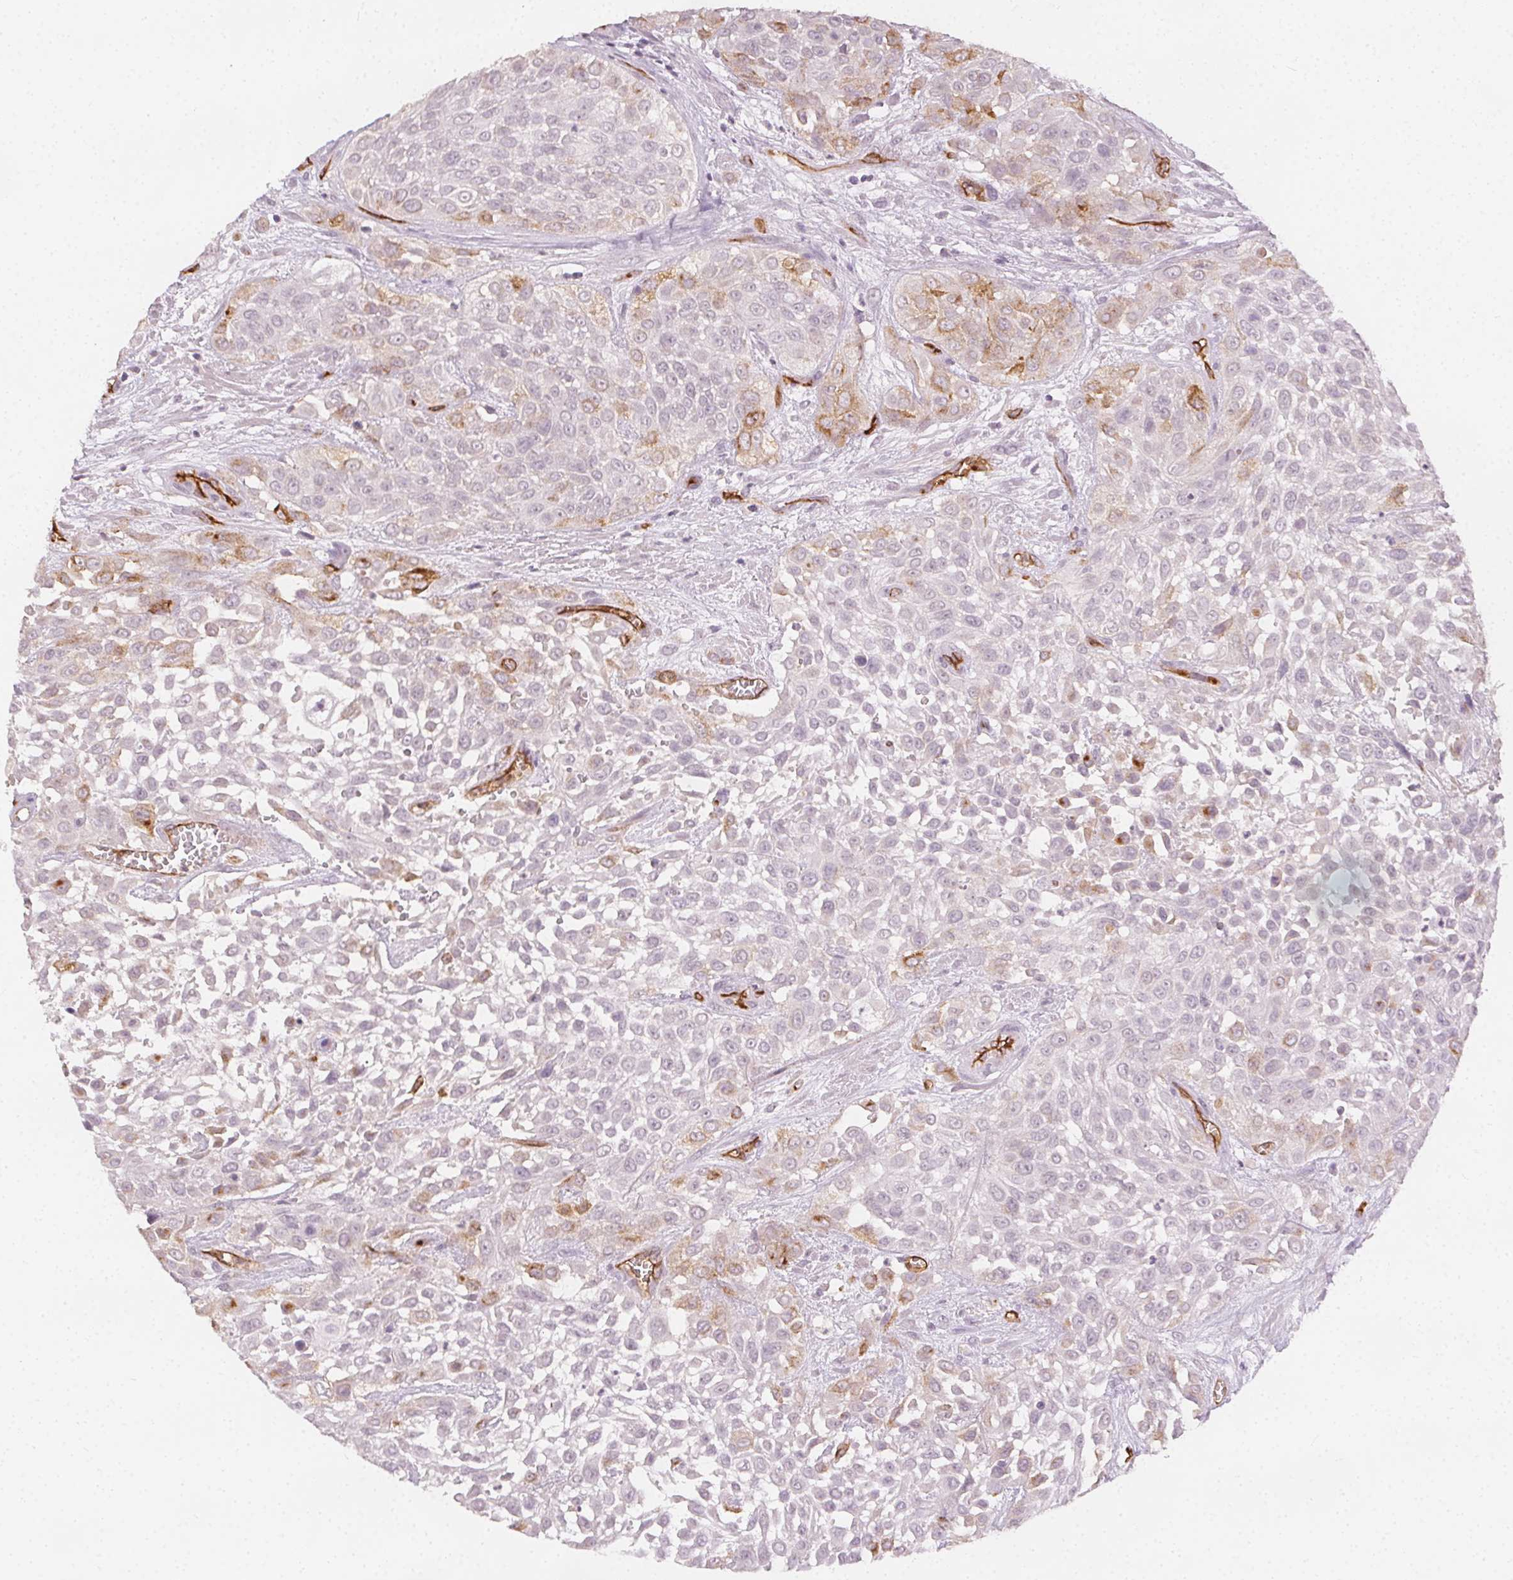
{"staining": {"intensity": "negative", "quantity": "none", "location": "none"}, "tissue": "urothelial cancer", "cell_type": "Tumor cells", "image_type": "cancer", "snomed": [{"axis": "morphology", "description": "Urothelial carcinoma, High grade"}, {"axis": "topography", "description": "Urinary bladder"}], "caption": "Immunohistochemical staining of human high-grade urothelial carcinoma shows no significant staining in tumor cells.", "gene": "PODXL", "patient": {"sex": "male", "age": 57}}